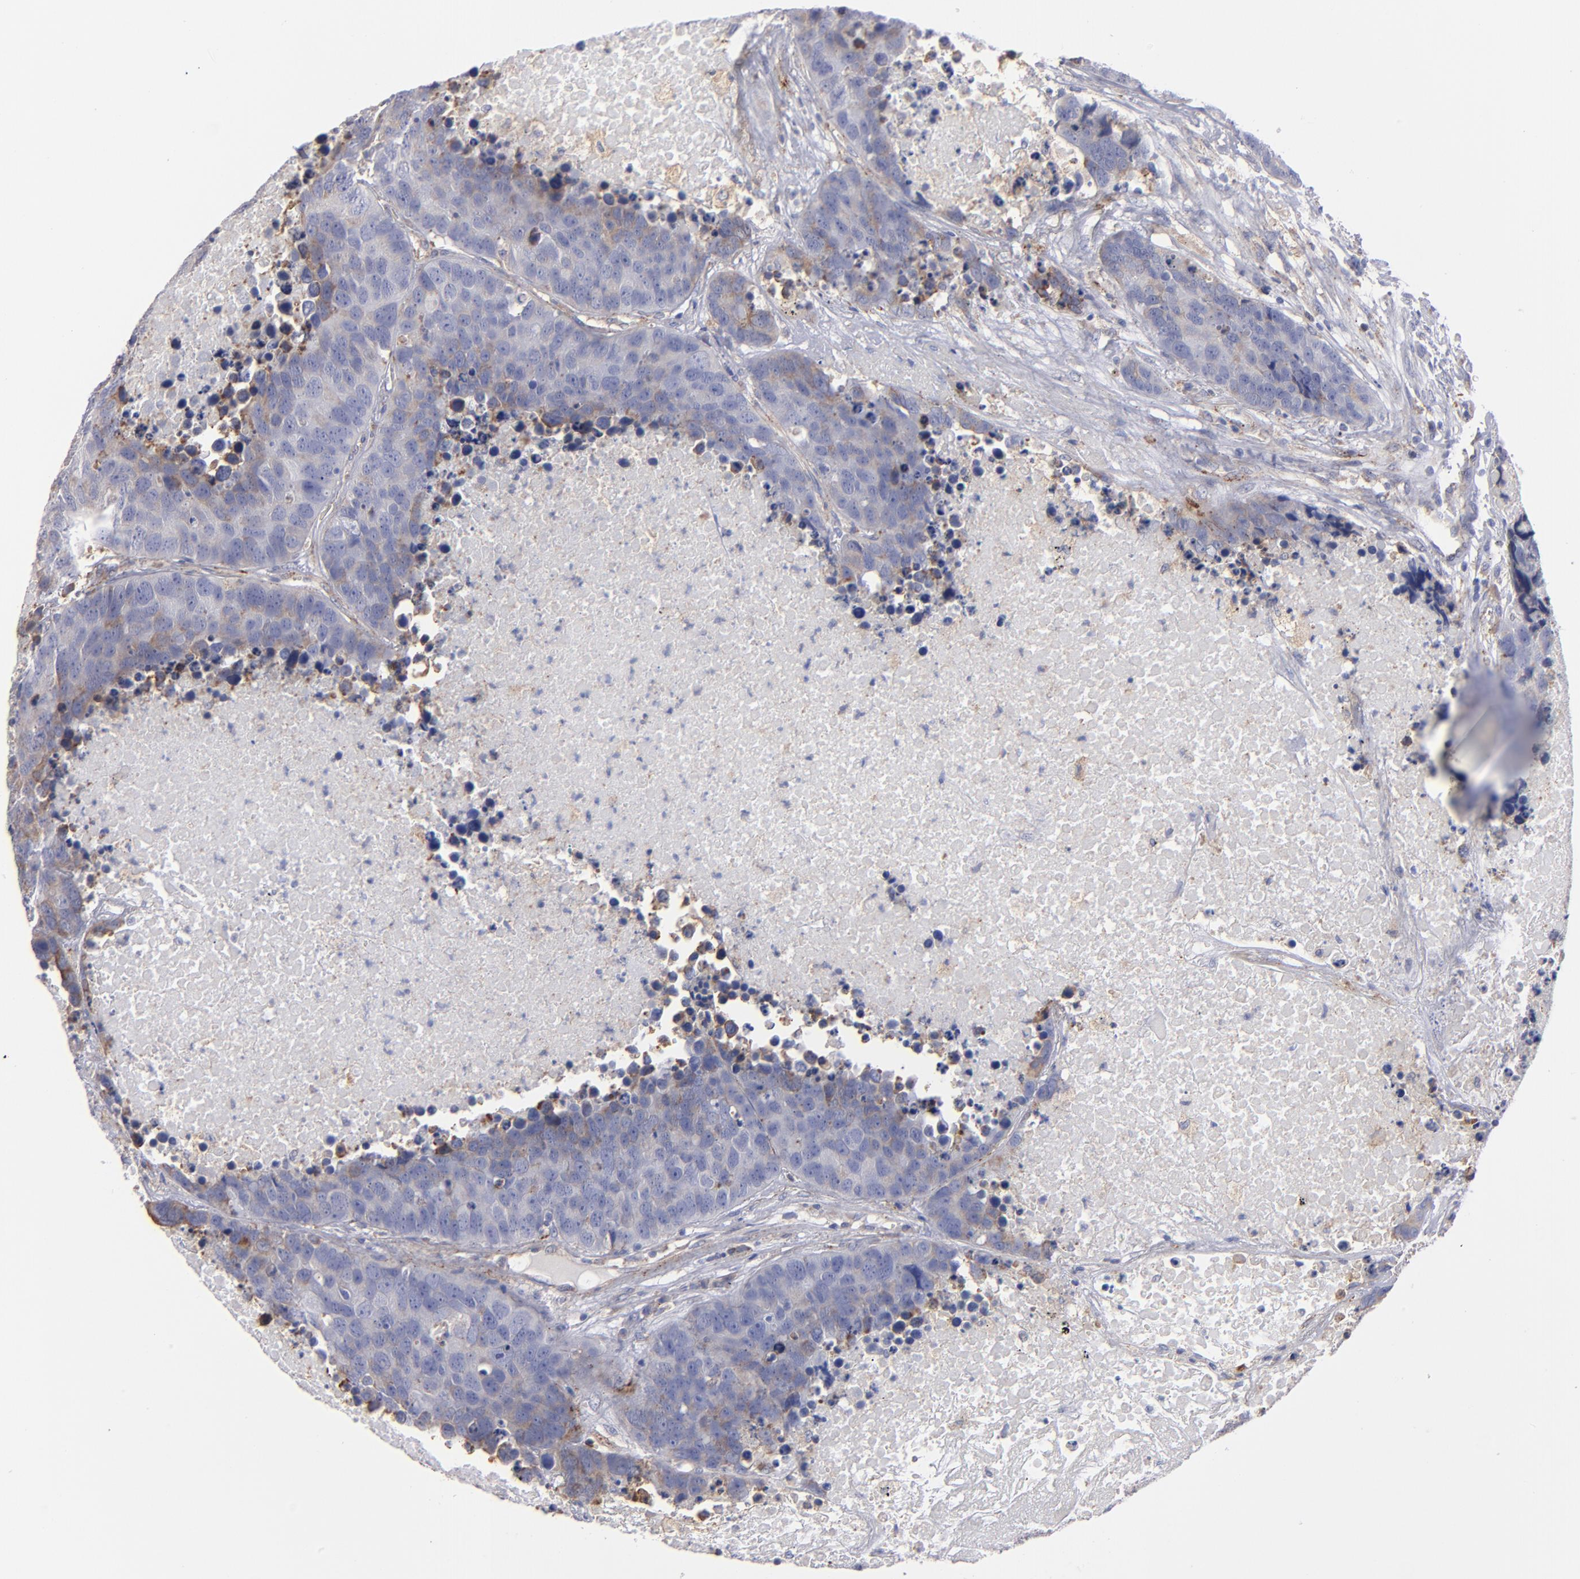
{"staining": {"intensity": "weak", "quantity": "<25%", "location": "cytoplasmic/membranous"}, "tissue": "carcinoid", "cell_type": "Tumor cells", "image_type": "cancer", "snomed": [{"axis": "morphology", "description": "Carcinoid, malignant, NOS"}, {"axis": "topography", "description": "Lung"}], "caption": "Protein analysis of carcinoid (malignant) exhibits no significant positivity in tumor cells.", "gene": "MFGE8", "patient": {"sex": "male", "age": 60}}